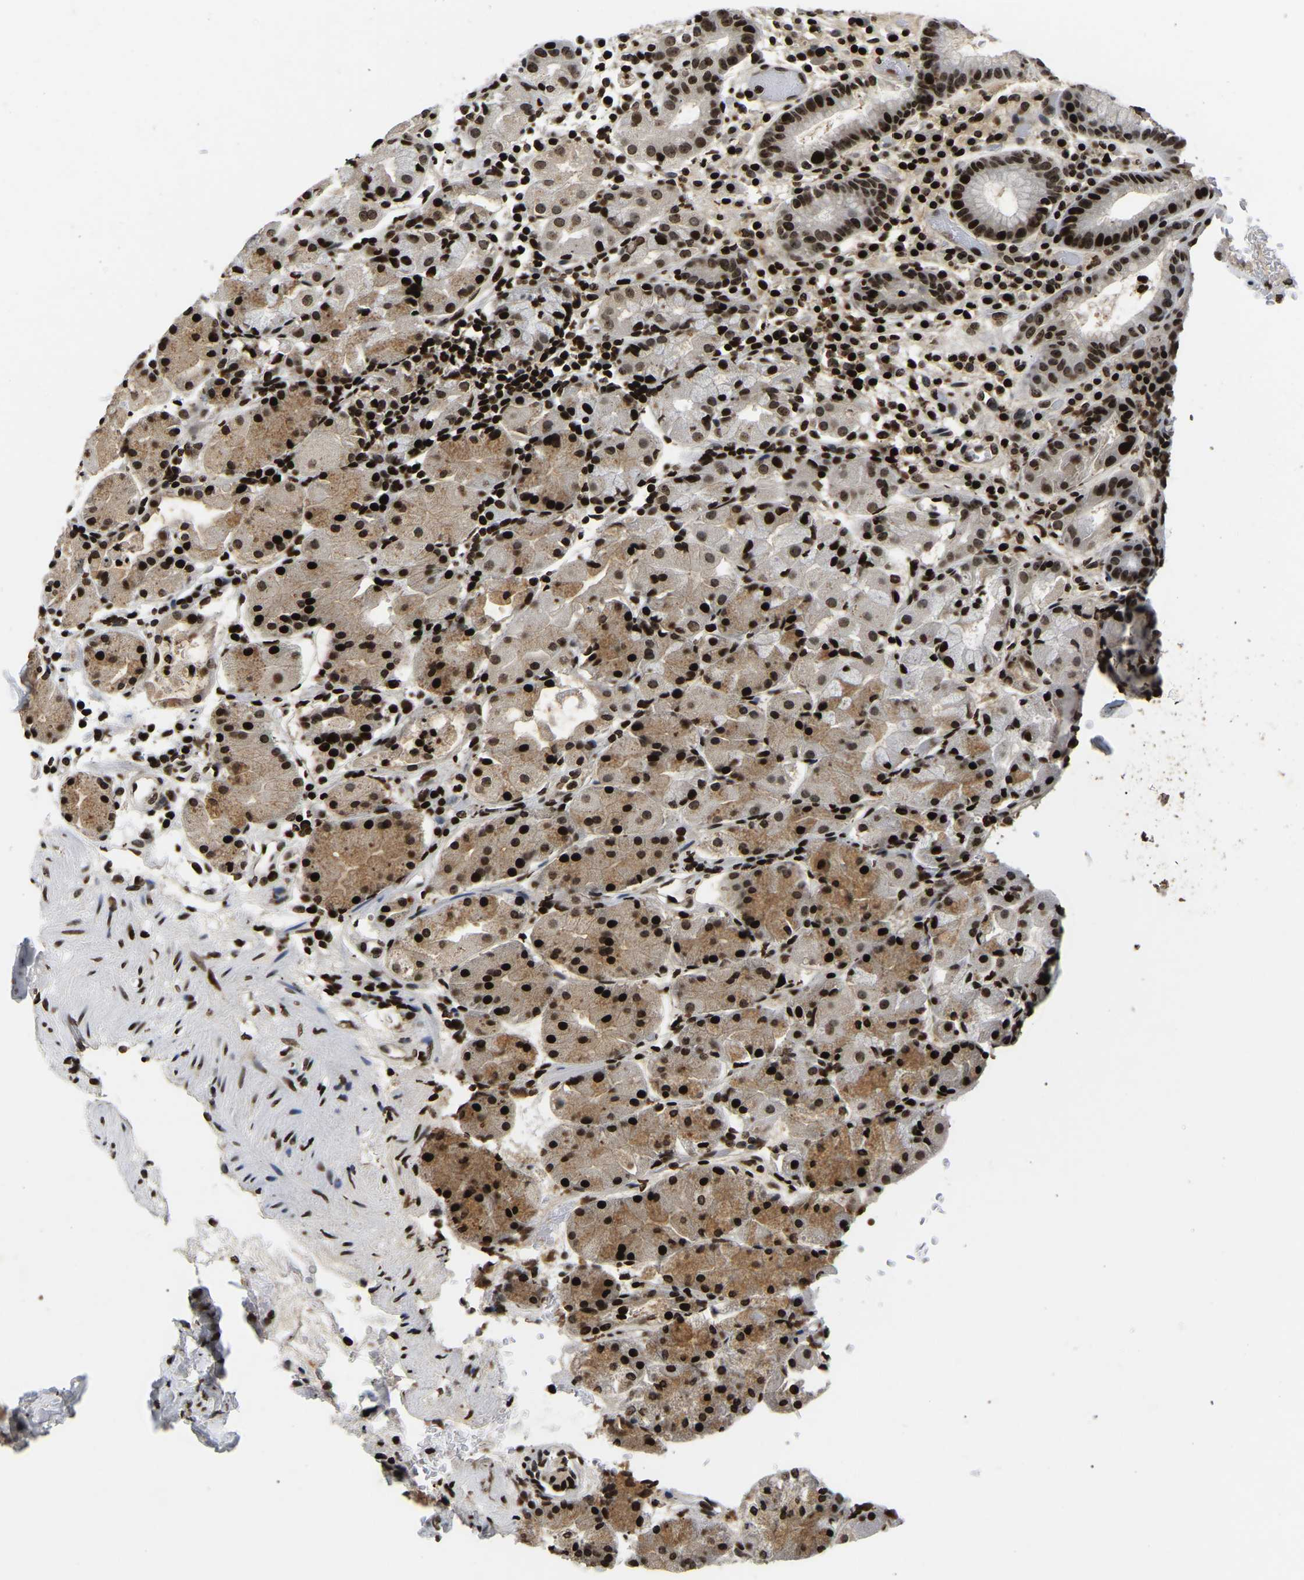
{"staining": {"intensity": "strong", "quantity": ">75%", "location": "nuclear"}, "tissue": "stomach", "cell_type": "Glandular cells", "image_type": "normal", "snomed": [{"axis": "morphology", "description": "Normal tissue, NOS"}, {"axis": "topography", "description": "Stomach"}, {"axis": "topography", "description": "Stomach, lower"}], "caption": "Stomach stained with immunohistochemistry displays strong nuclear expression in about >75% of glandular cells. Using DAB (3,3'-diaminobenzidine) (brown) and hematoxylin (blue) stains, captured at high magnification using brightfield microscopy.", "gene": "LRRC61", "patient": {"sex": "female", "age": 75}}